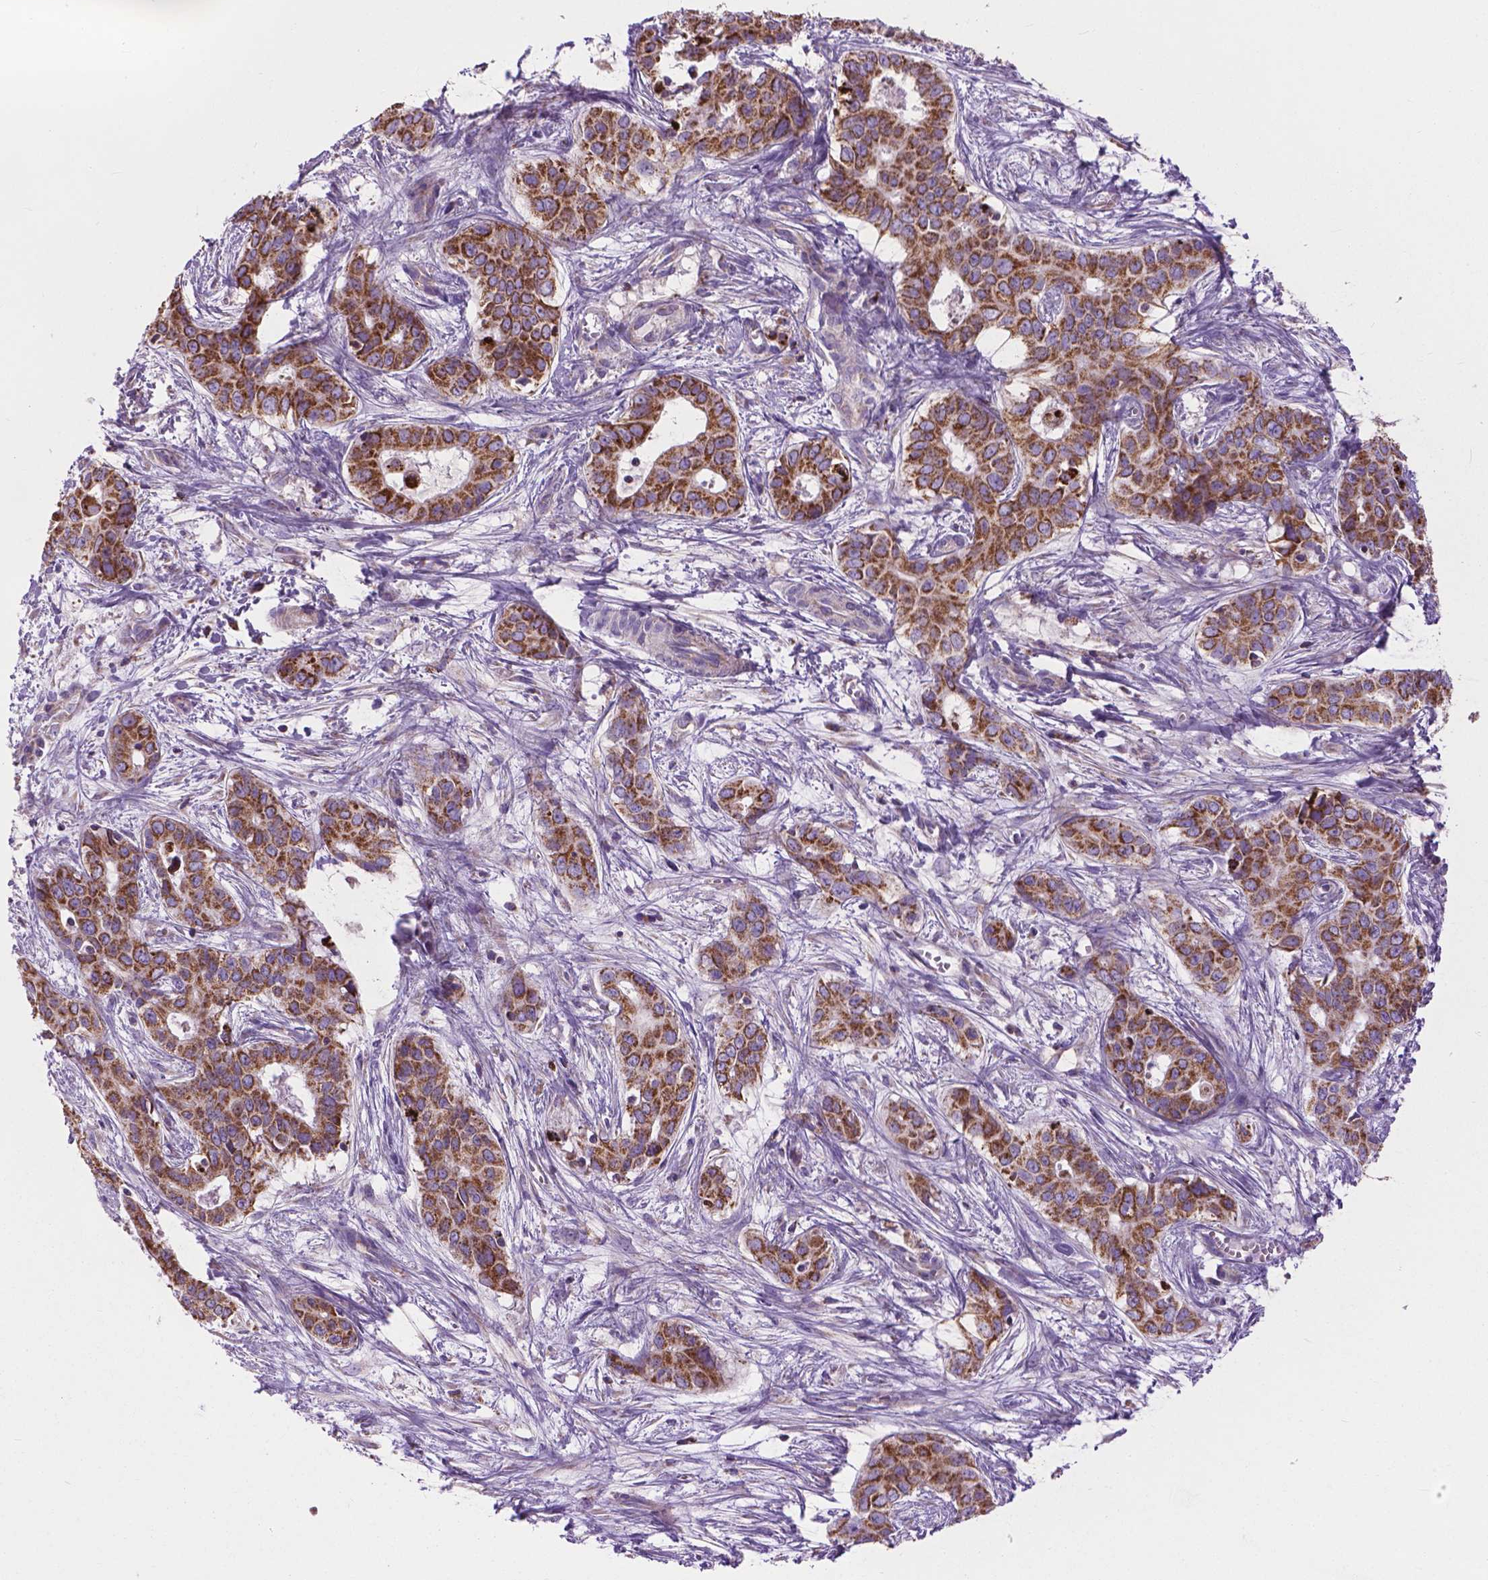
{"staining": {"intensity": "strong", "quantity": ">75%", "location": "cytoplasmic/membranous"}, "tissue": "liver cancer", "cell_type": "Tumor cells", "image_type": "cancer", "snomed": [{"axis": "morphology", "description": "Cholangiocarcinoma"}, {"axis": "topography", "description": "Liver"}], "caption": "High-magnification brightfield microscopy of liver cholangiocarcinoma stained with DAB (brown) and counterstained with hematoxylin (blue). tumor cells exhibit strong cytoplasmic/membranous positivity is present in approximately>75% of cells.", "gene": "VDAC1", "patient": {"sex": "female", "age": 65}}